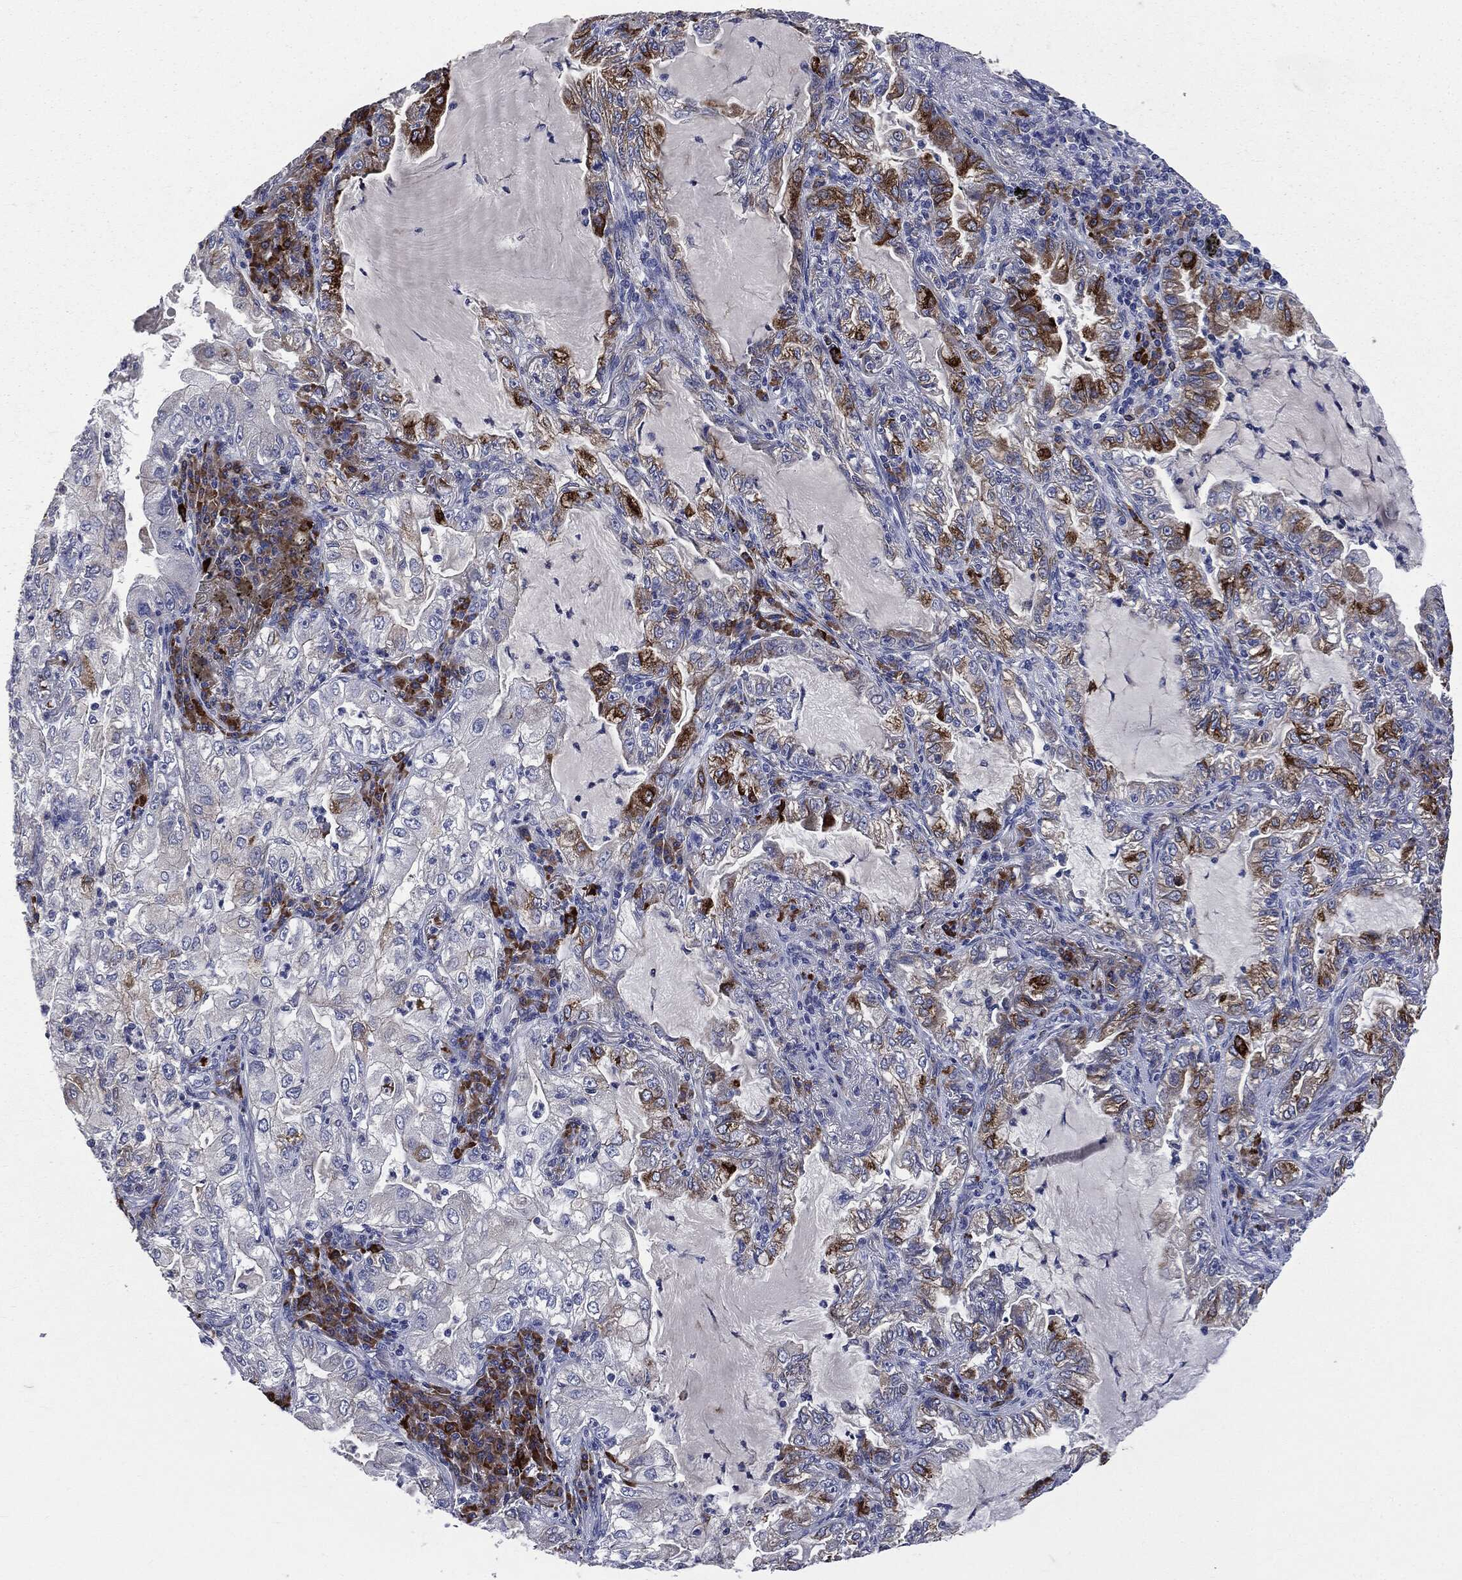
{"staining": {"intensity": "strong", "quantity": "<25%", "location": "cytoplasmic/membranous"}, "tissue": "lung cancer", "cell_type": "Tumor cells", "image_type": "cancer", "snomed": [{"axis": "morphology", "description": "Adenocarcinoma, NOS"}, {"axis": "topography", "description": "Lung"}], "caption": "Protein expression analysis of lung cancer shows strong cytoplasmic/membranous positivity in approximately <25% of tumor cells.", "gene": "PTGS2", "patient": {"sex": "female", "age": 73}}